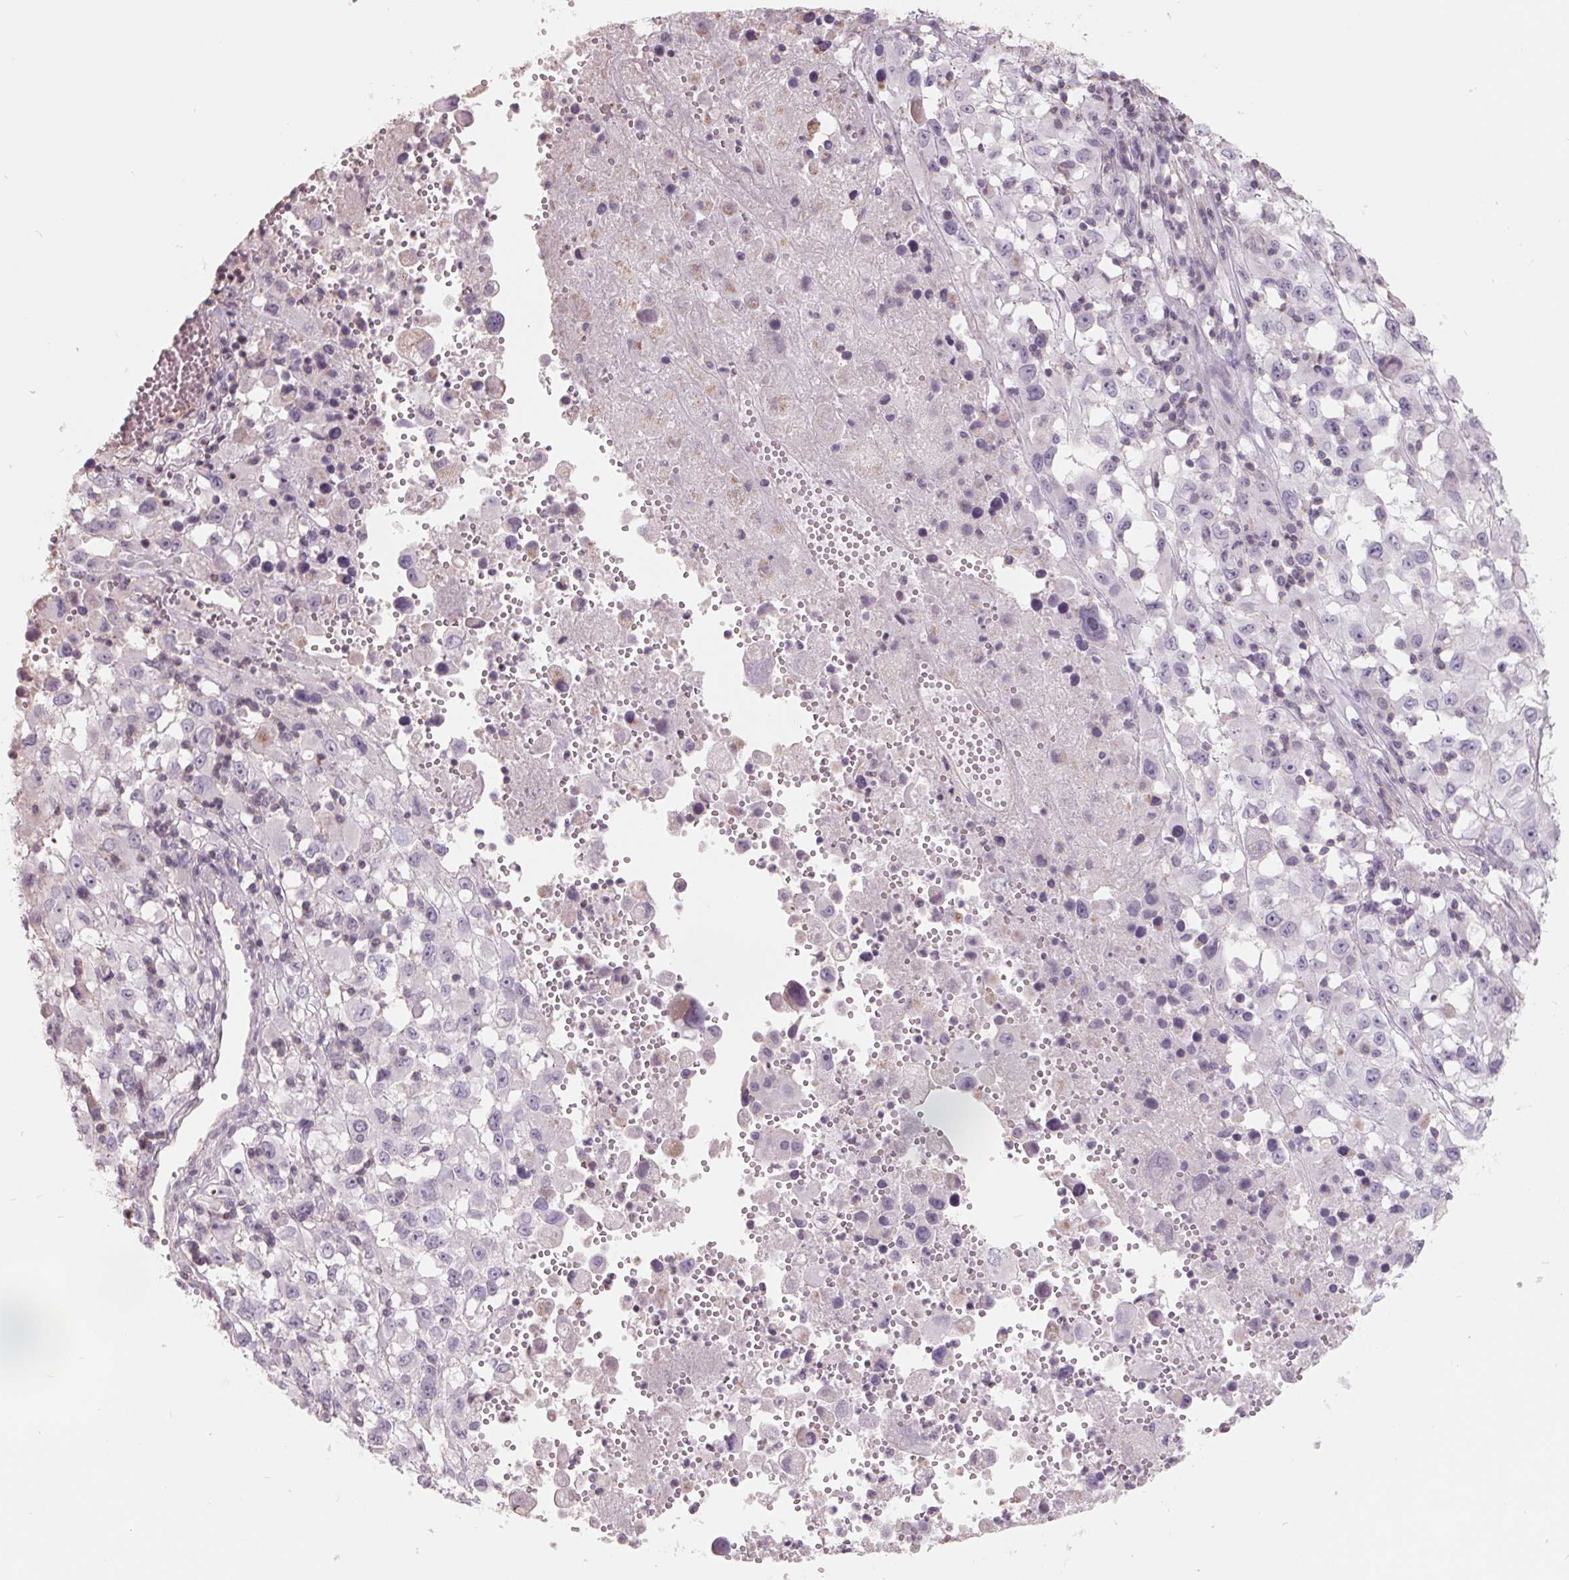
{"staining": {"intensity": "negative", "quantity": "none", "location": "none"}, "tissue": "melanoma", "cell_type": "Tumor cells", "image_type": "cancer", "snomed": [{"axis": "morphology", "description": "Malignant melanoma, Metastatic site"}, {"axis": "topography", "description": "Soft tissue"}], "caption": "Image shows no protein expression in tumor cells of melanoma tissue.", "gene": "FTCD", "patient": {"sex": "male", "age": 50}}